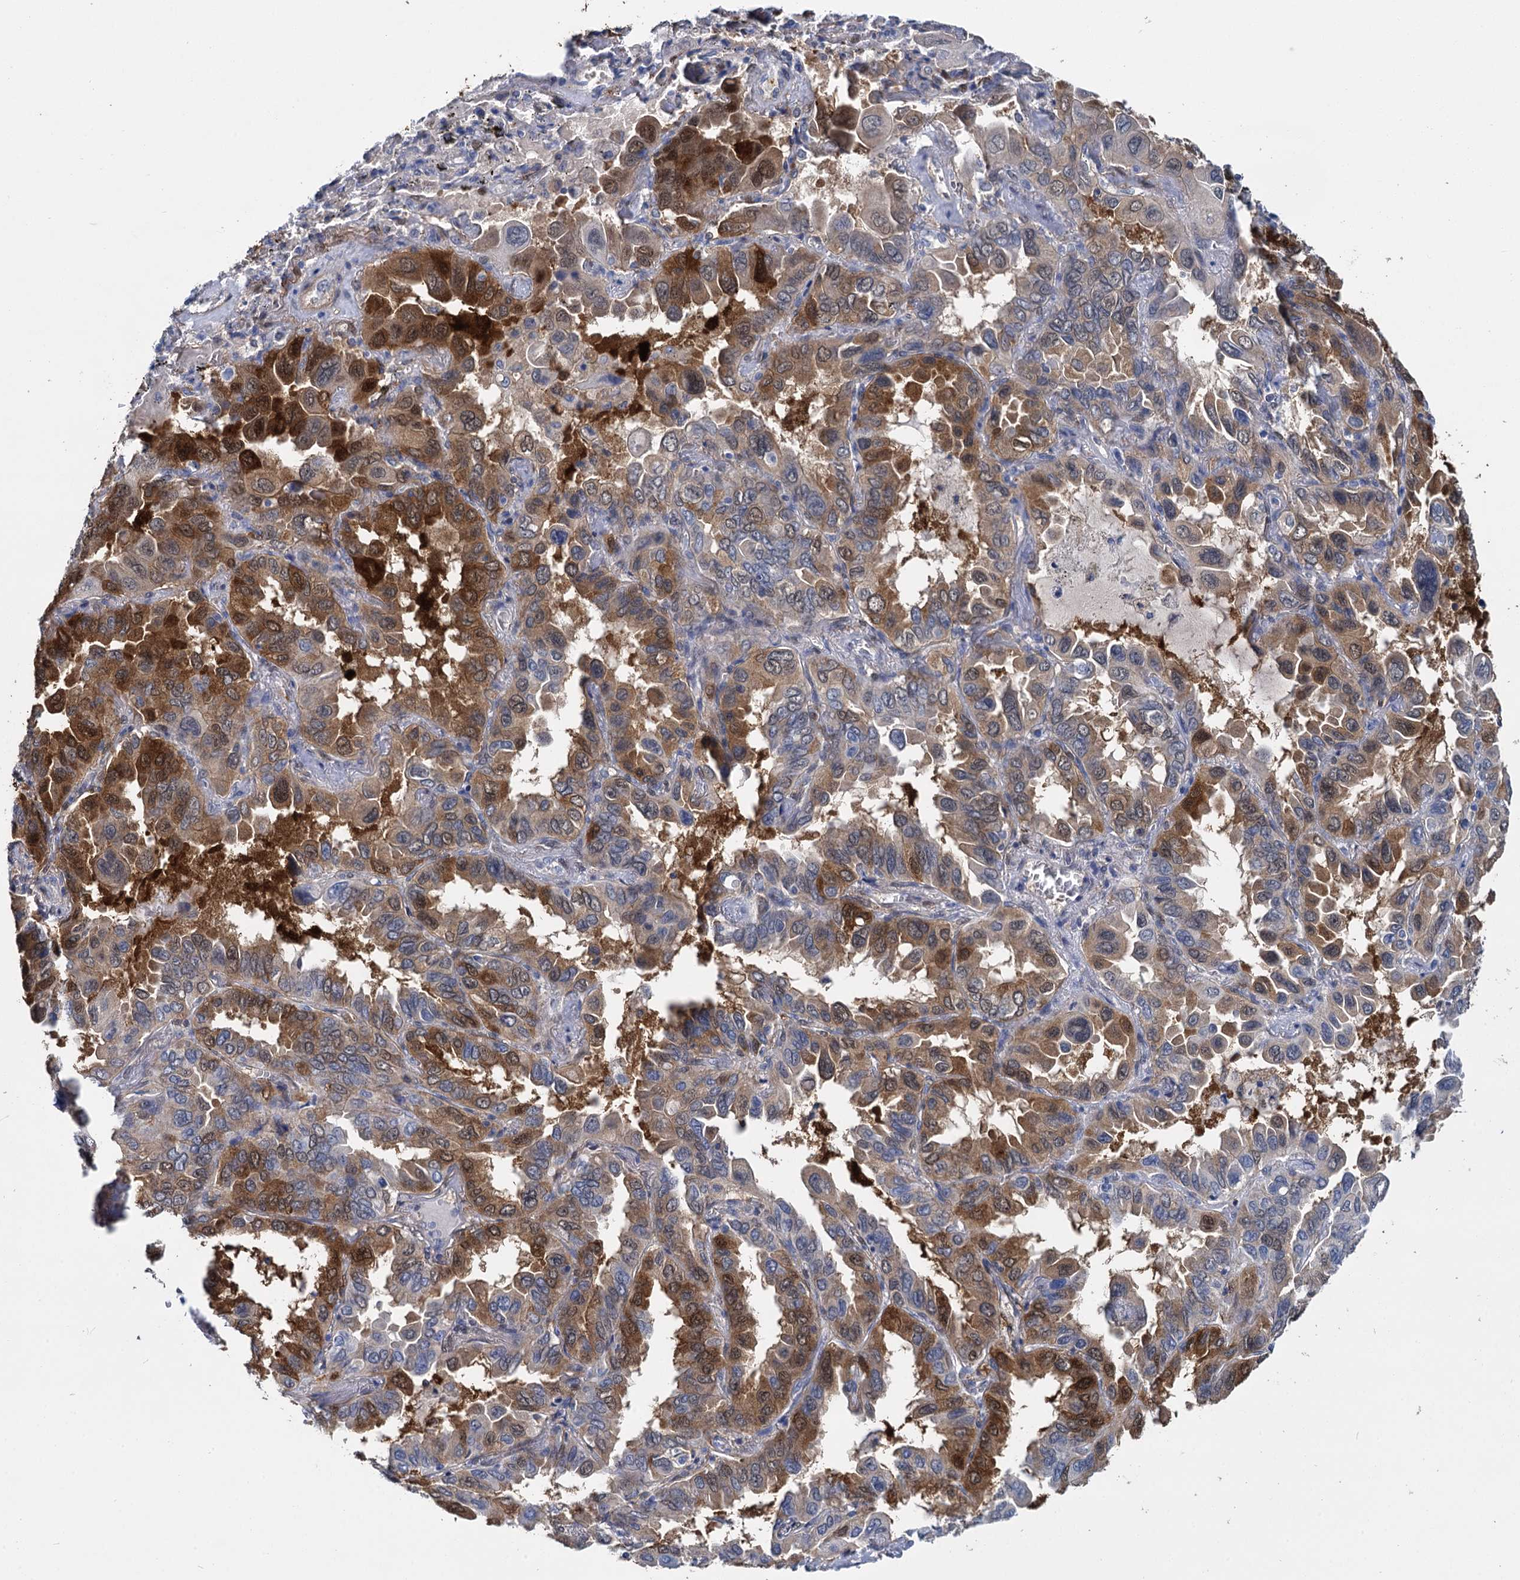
{"staining": {"intensity": "moderate", "quantity": "25%-75%", "location": "cytoplasmic/membranous"}, "tissue": "lung cancer", "cell_type": "Tumor cells", "image_type": "cancer", "snomed": [{"axis": "morphology", "description": "Adenocarcinoma, NOS"}, {"axis": "topography", "description": "Lung"}], "caption": "Protein staining displays moderate cytoplasmic/membranous expression in approximately 25%-75% of tumor cells in lung adenocarcinoma. The protein is shown in brown color, while the nuclei are stained blue.", "gene": "GSTM3", "patient": {"sex": "male", "age": 64}}